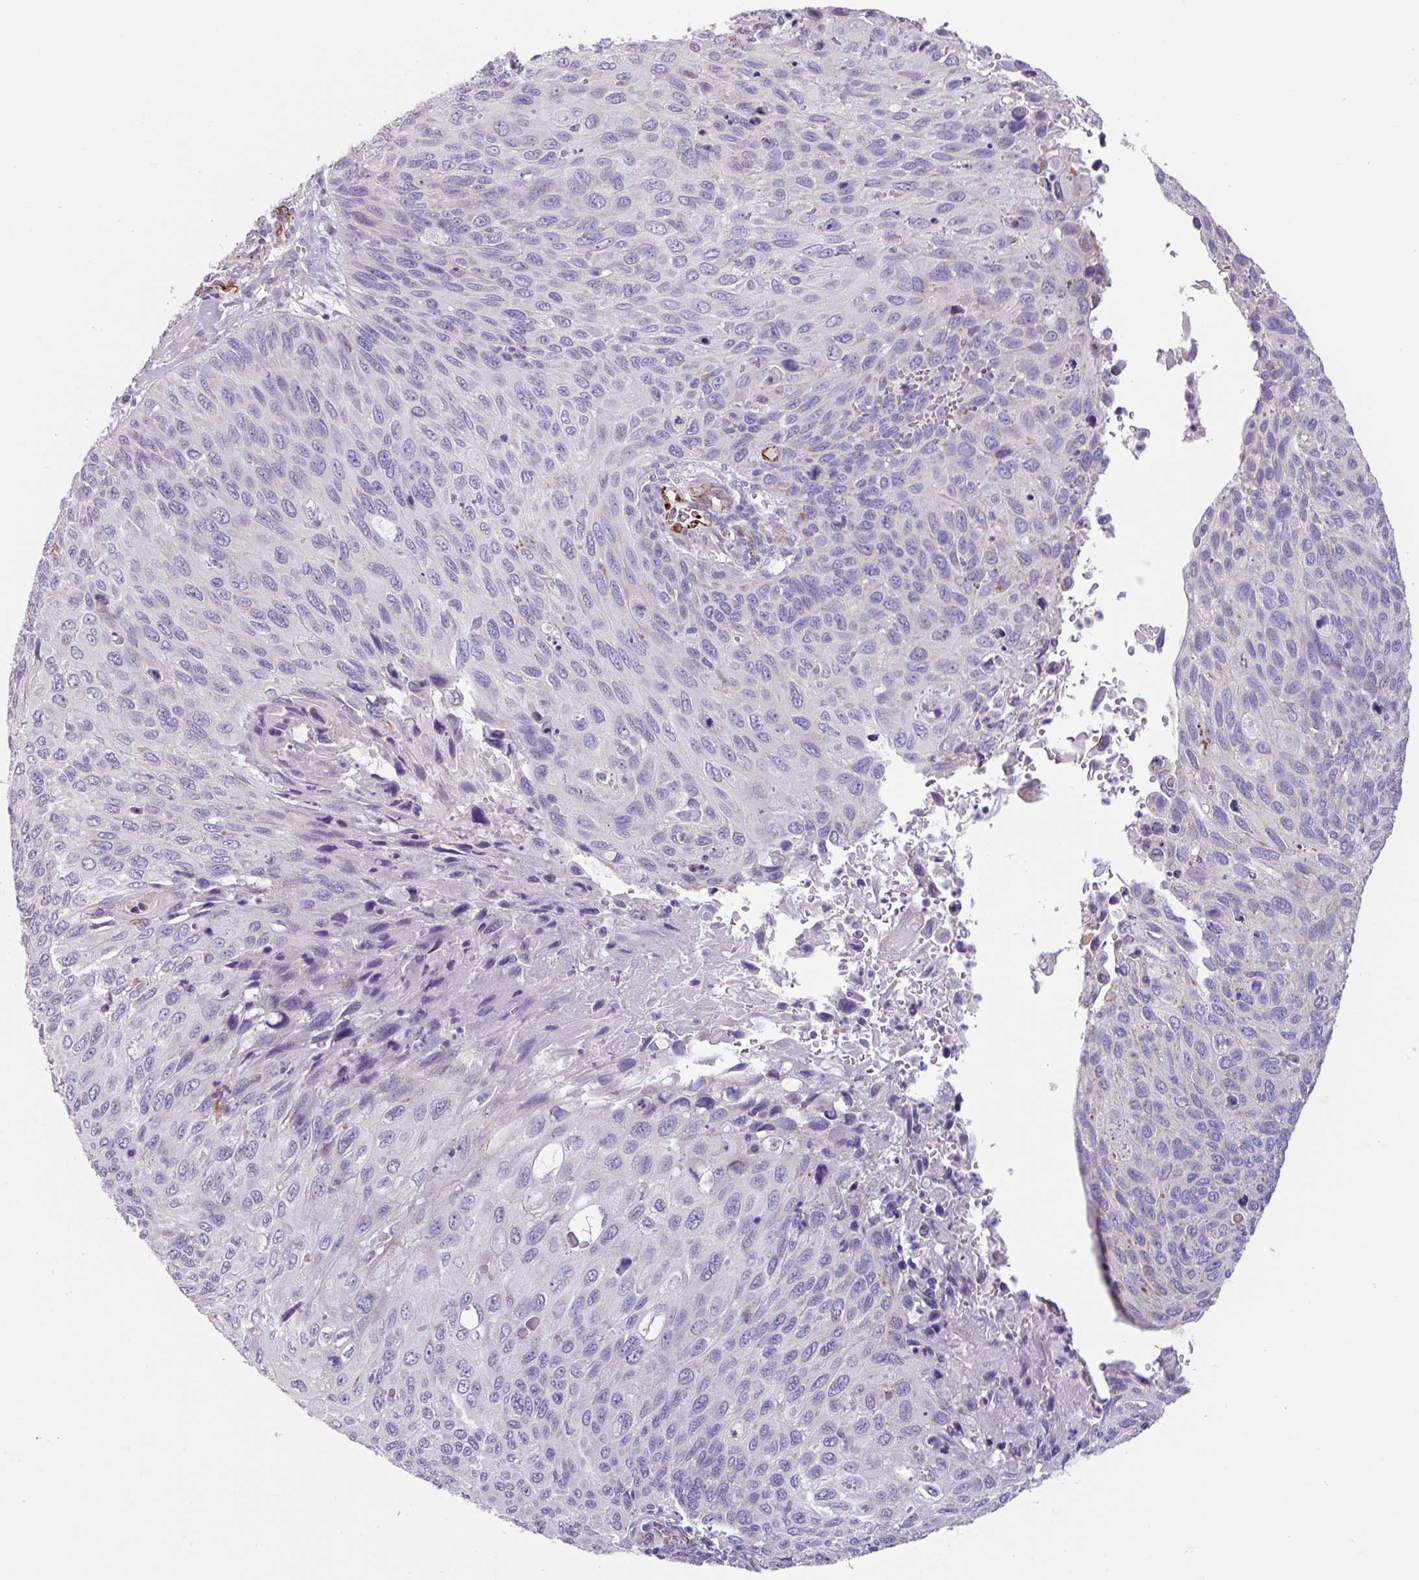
{"staining": {"intensity": "negative", "quantity": "none", "location": "none"}, "tissue": "cervical cancer", "cell_type": "Tumor cells", "image_type": "cancer", "snomed": [{"axis": "morphology", "description": "Squamous cell carcinoma, NOS"}, {"axis": "topography", "description": "Cervix"}], "caption": "This photomicrograph is of cervical squamous cell carcinoma stained with immunohistochemistry to label a protein in brown with the nuclei are counter-stained blue. There is no staining in tumor cells.", "gene": "BTD", "patient": {"sex": "female", "age": 70}}